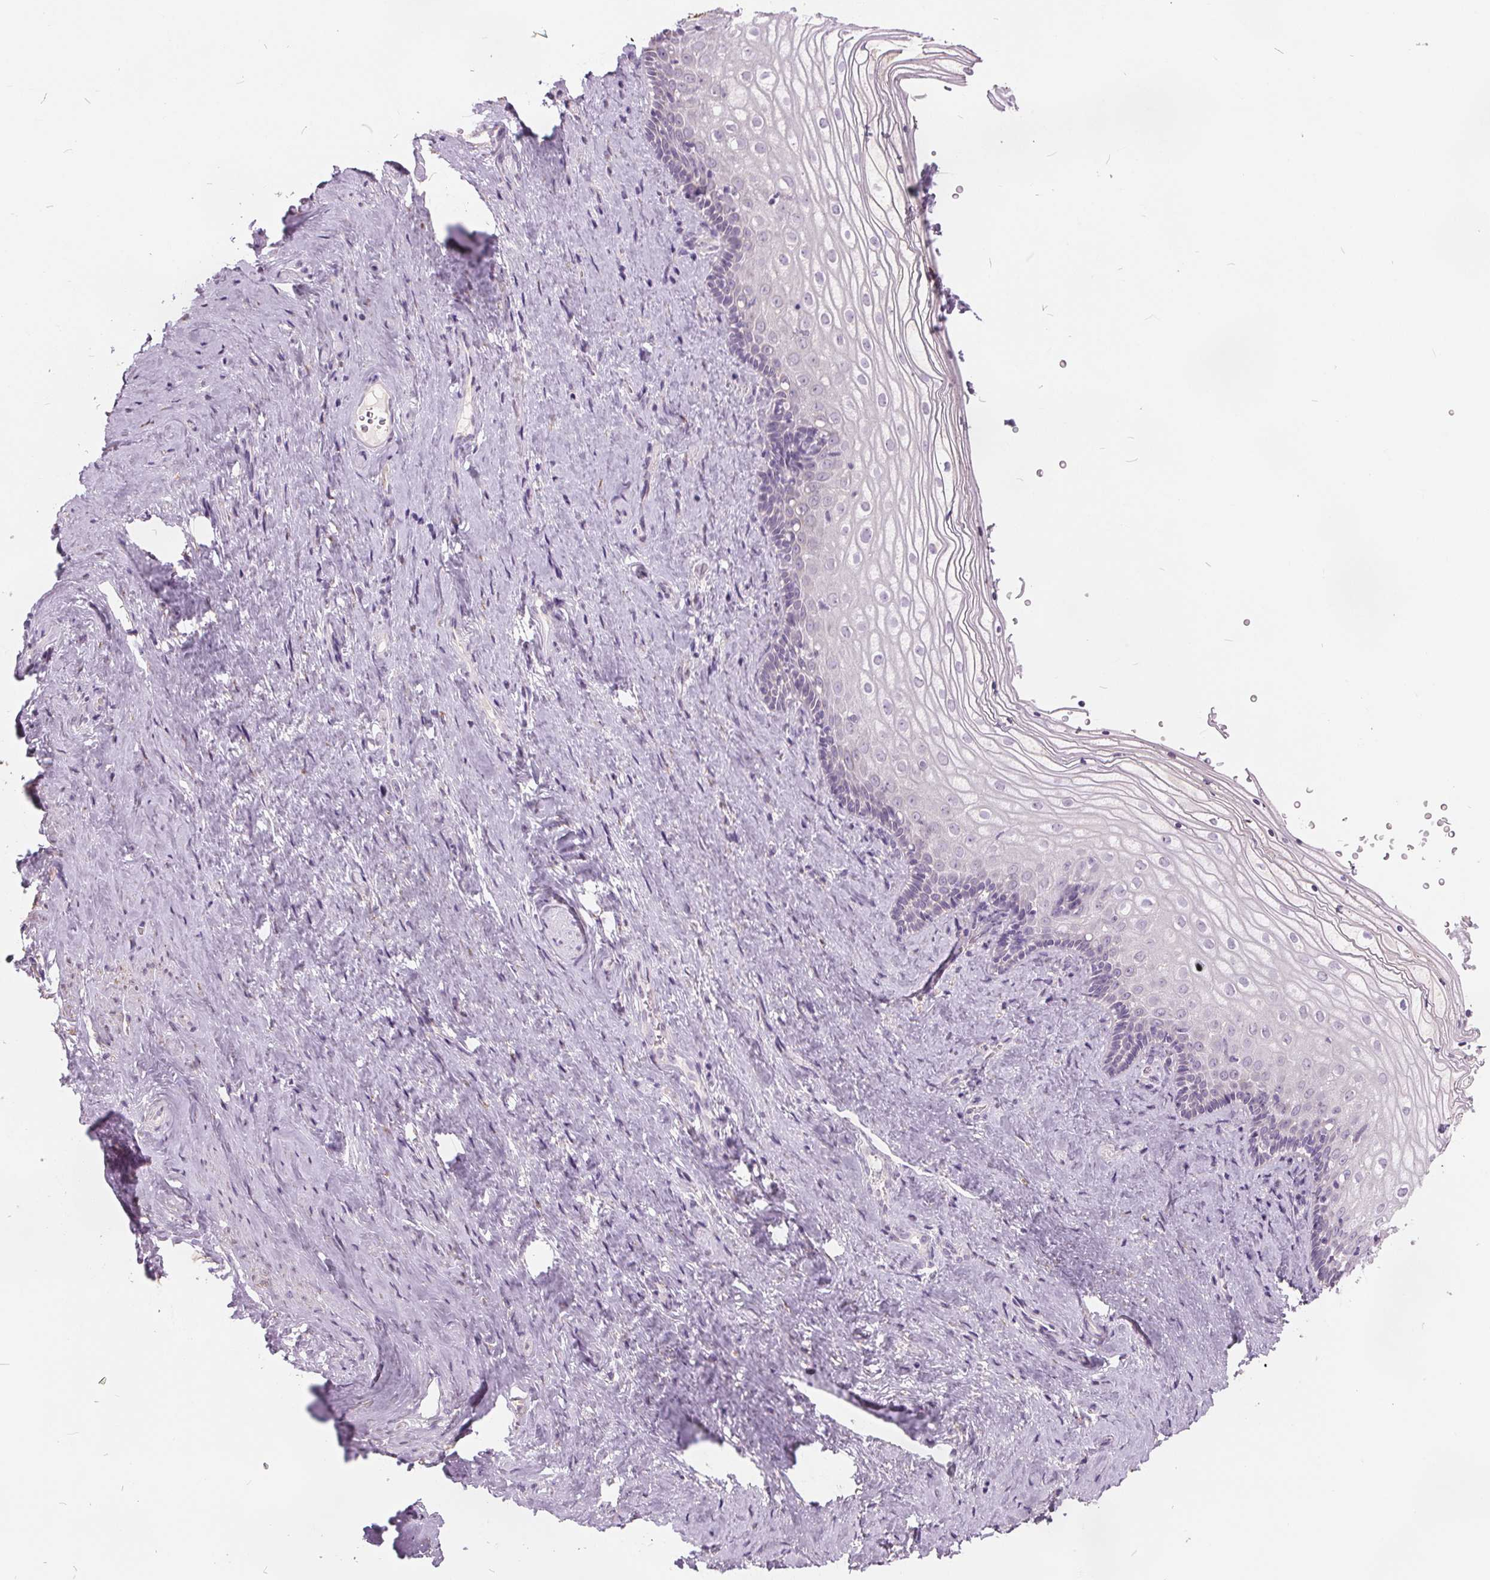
{"staining": {"intensity": "negative", "quantity": "none", "location": "none"}, "tissue": "vagina", "cell_type": "Squamous epithelial cells", "image_type": "normal", "snomed": [{"axis": "morphology", "description": "Normal tissue, NOS"}, {"axis": "topography", "description": "Vagina"}], "caption": "Immunohistochemistry micrograph of unremarkable vagina: vagina stained with DAB (3,3'-diaminobenzidine) demonstrates no significant protein positivity in squamous epithelial cells. (Immunohistochemistry (ihc), brightfield microscopy, high magnification).", "gene": "ACOX2", "patient": {"sex": "female", "age": 42}}